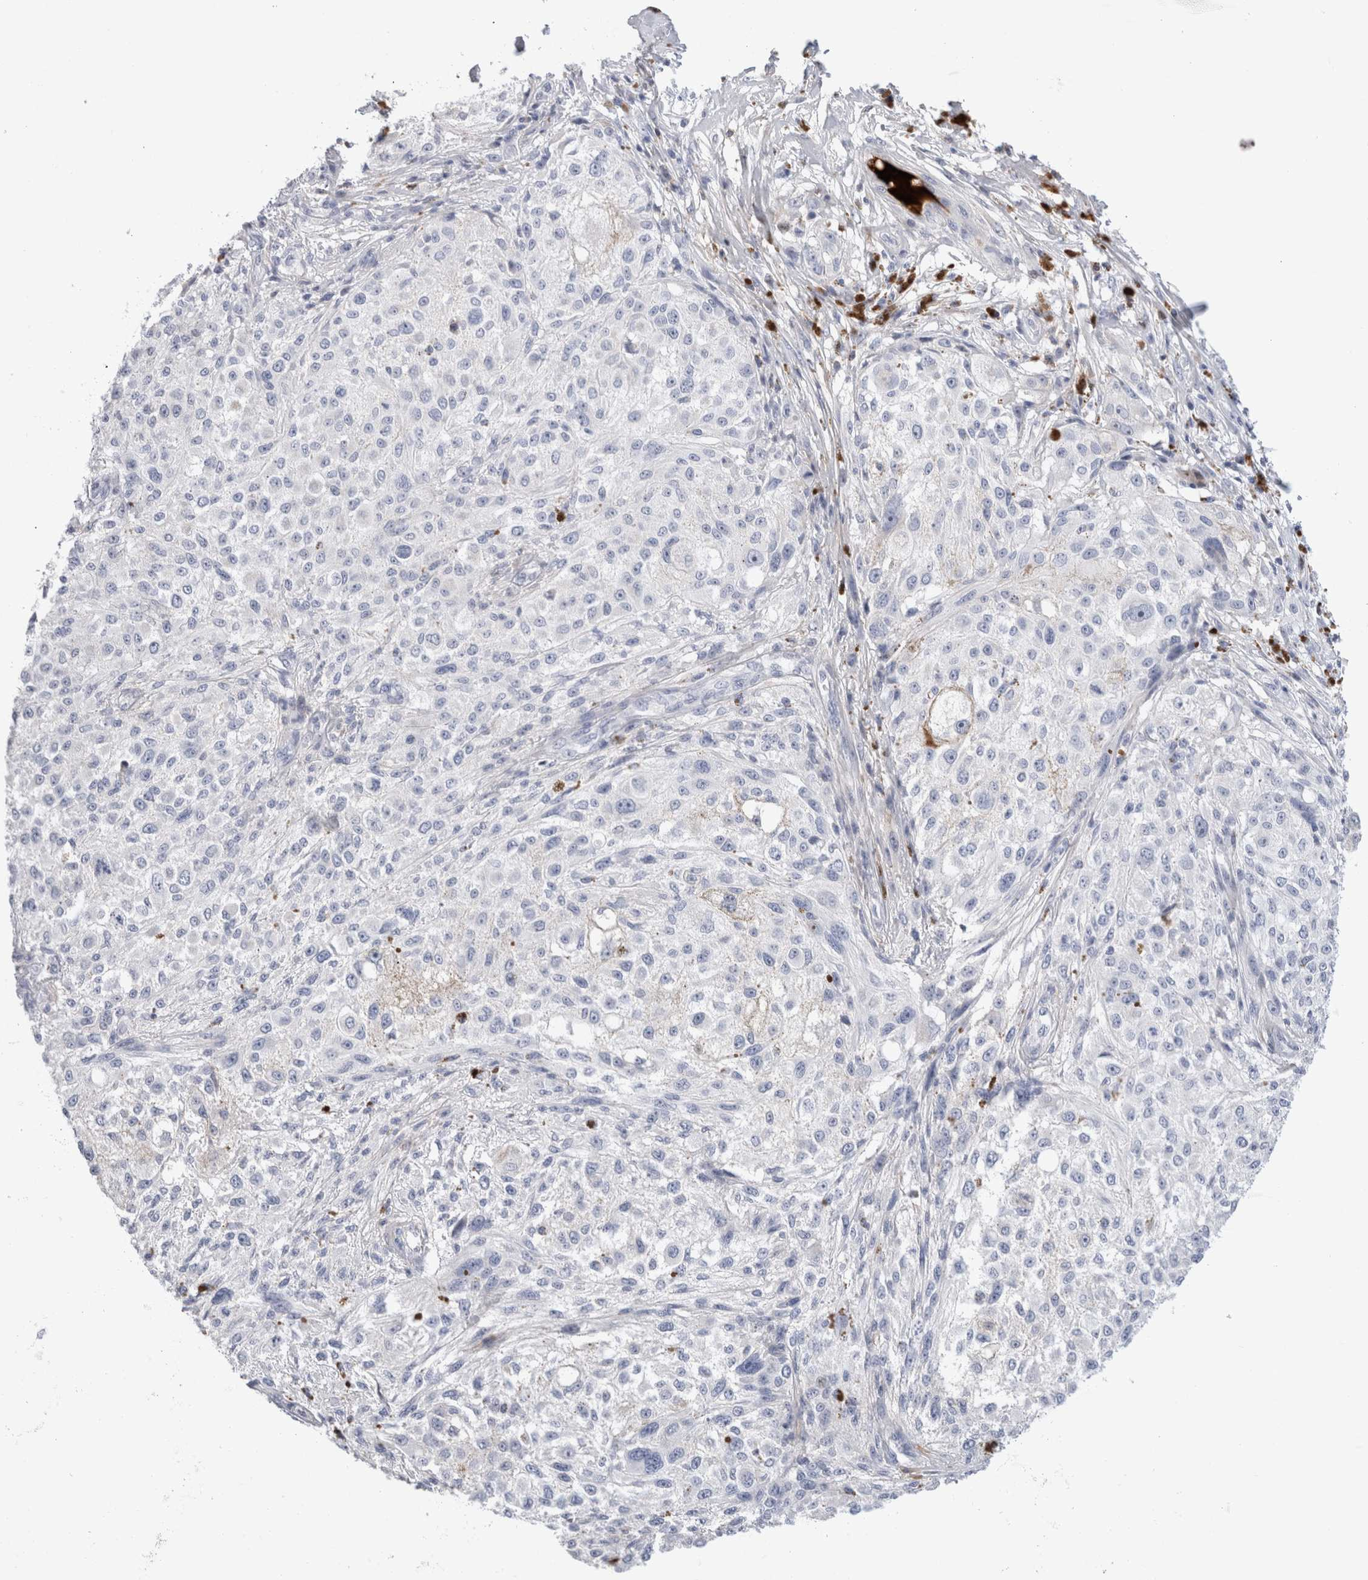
{"staining": {"intensity": "negative", "quantity": "none", "location": "none"}, "tissue": "melanoma", "cell_type": "Tumor cells", "image_type": "cancer", "snomed": [{"axis": "morphology", "description": "Necrosis, NOS"}, {"axis": "morphology", "description": "Malignant melanoma, NOS"}, {"axis": "topography", "description": "Skin"}], "caption": "Immunohistochemical staining of human melanoma displays no significant expression in tumor cells. (DAB (3,3'-diaminobenzidine) IHC visualized using brightfield microscopy, high magnification).", "gene": "ECHDC2", "patient": {"sex": "female", "age": 87}}